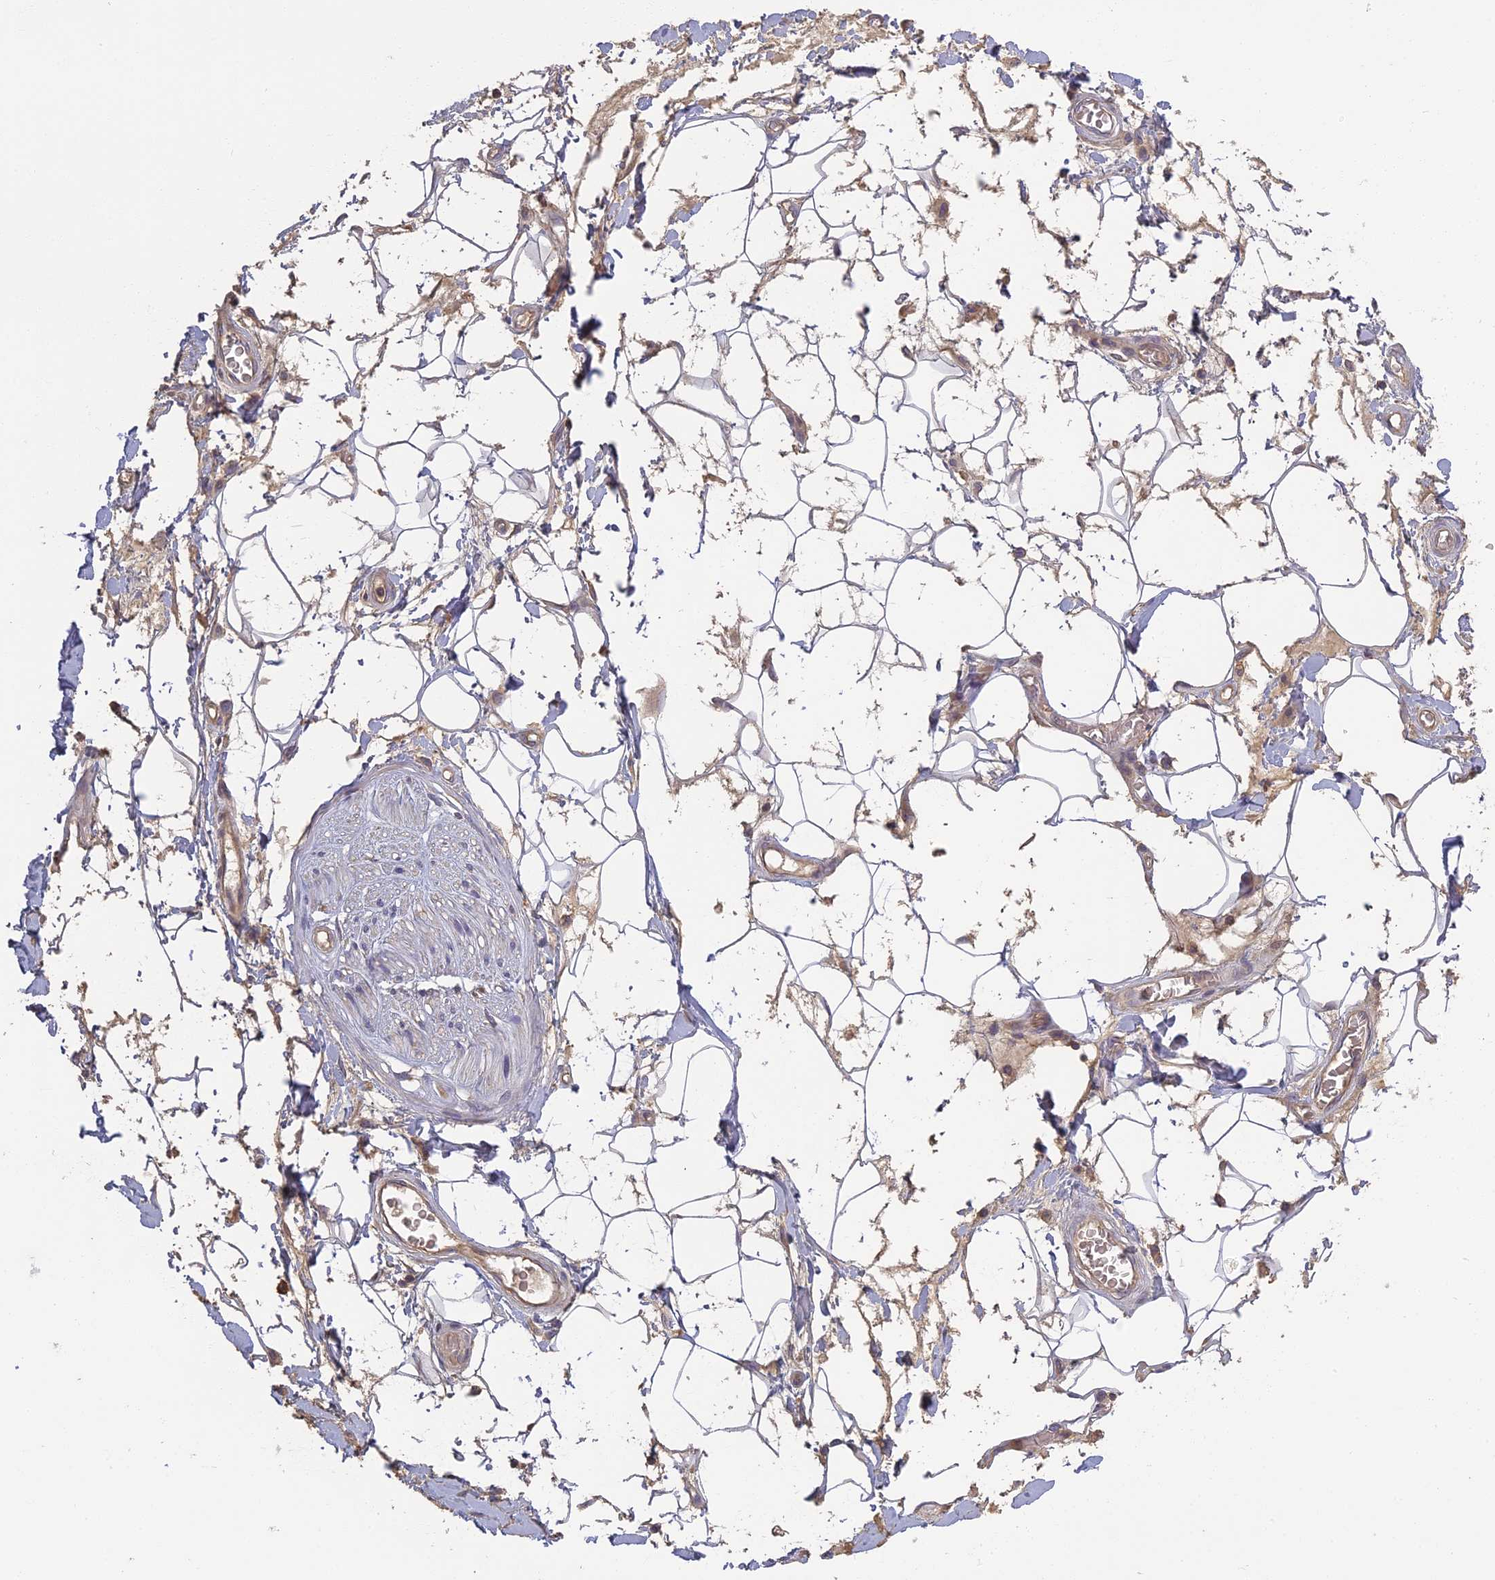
{"staining": {"intensity": "weak", "quantity": ">75%", "location": "cytoplasmic/membranous"}, "tissue": "adipose tissue", "cell_type": "Adipocytes", "image_type": "normal", "snomed": [{"axis": "morphology", "description": "Normal tissue, NOS"}, {"axis": "morphology", "description": "Adenocarcinoma, NOS"}, {"axis": "topography", "description": "Rectum"}, {"axis": "topography", "description": "Vagina"}, {"axis": "topography", "description": "Peripheral nerve tissue"}], "caption": "Protein staining of normal adipose tissue displays weak cytoplasmic/membranous expression in about >75% of adipocytes. The staining is performed using DAB brown chromogen to label protein expression. The nuclei are counter-stained blue using hematoxylin.", "gene": "AP4E1", "patient": {"sex": "female", "age": 71}}